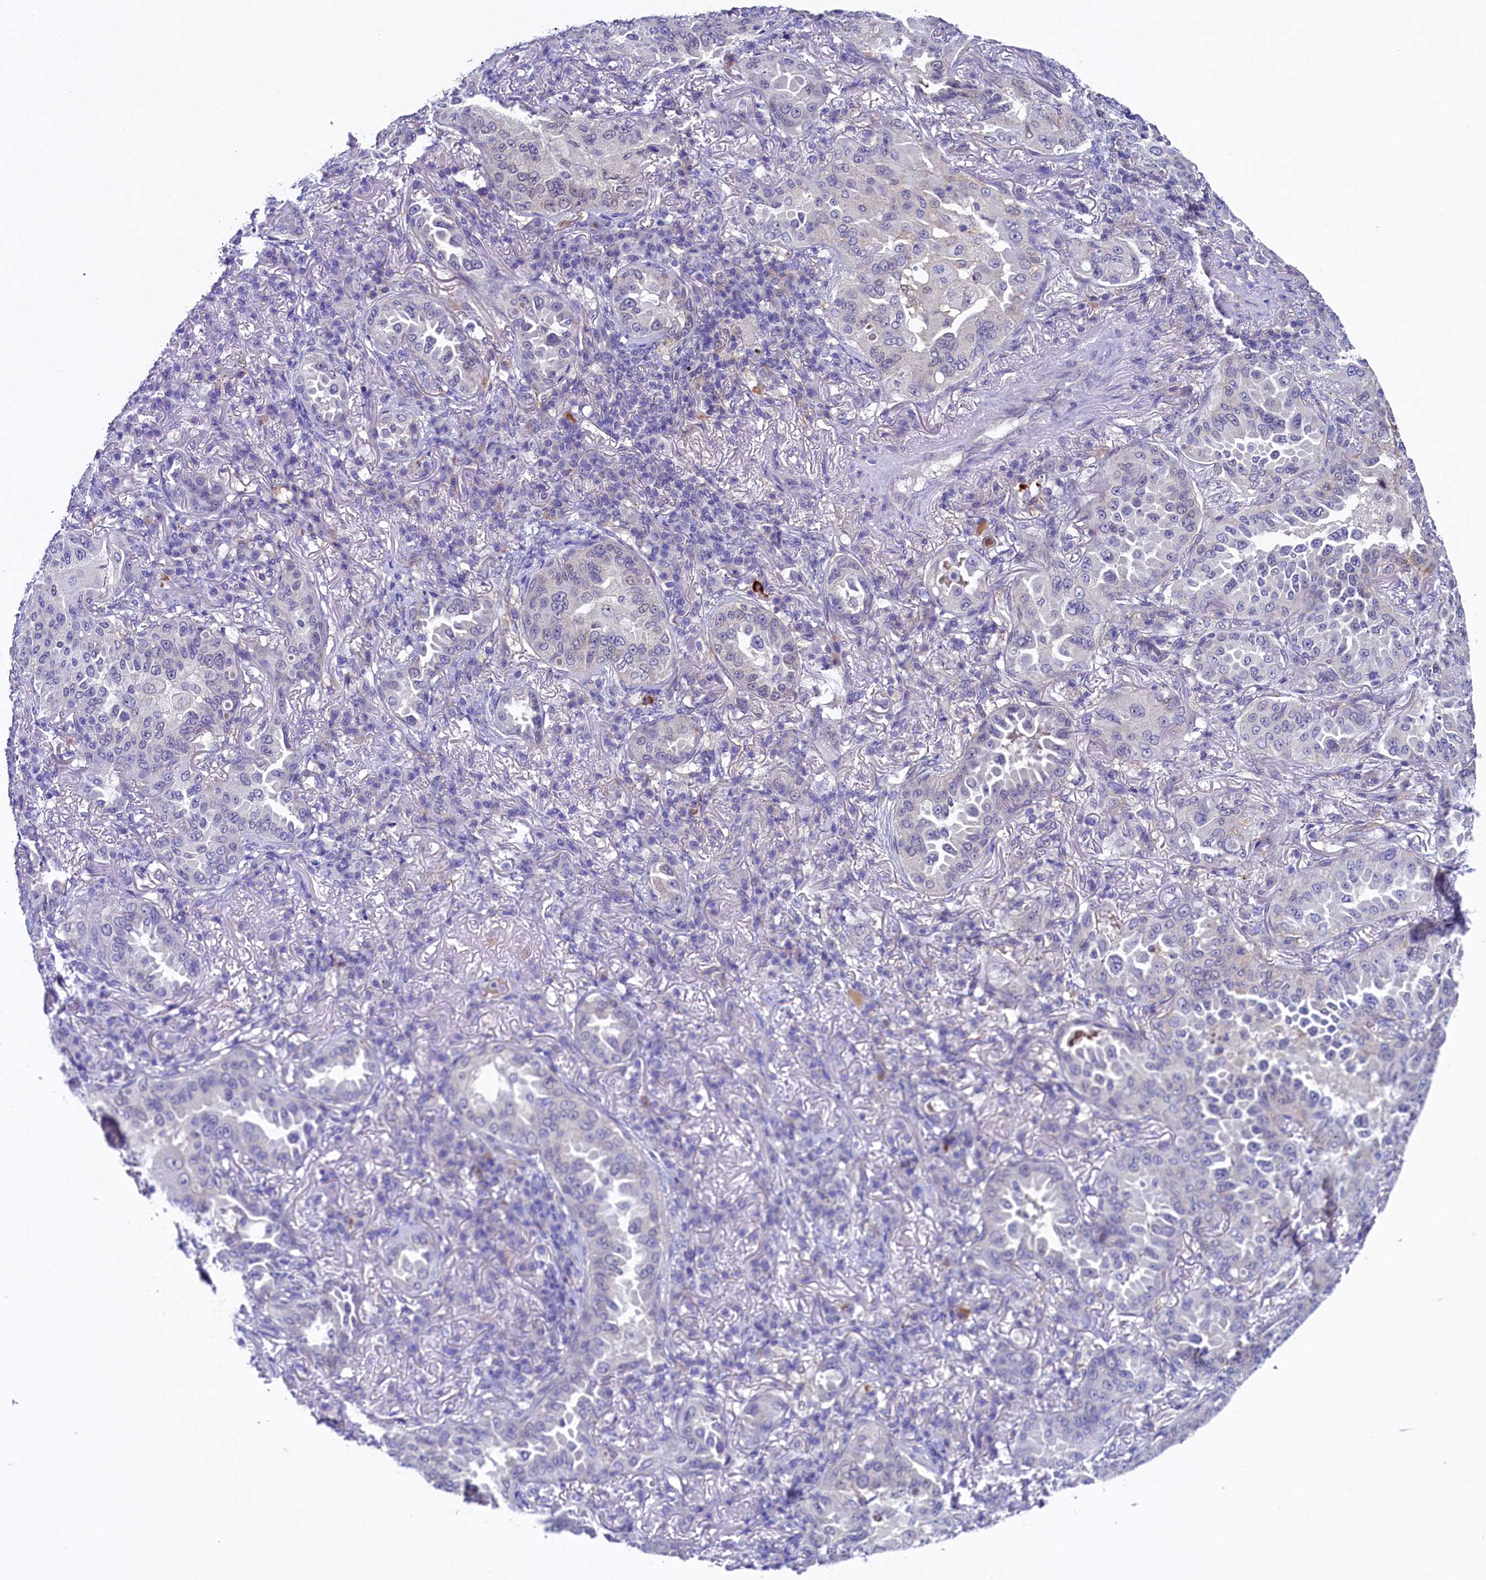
{"staining": {"intensity": "negative", "quantity": "none", "location": "none"}, "tissue": "lung cancer", "cell_type": "Tumor cells", "image_type": "cancer", "snomed": [{"axis": "morphology", "description": "Adenocarcinoma, NOS"}, {"axis": "topography", "description": "Lung"}], "caption": "DAB immunohistochemical staining of human lung cancer (adenocarcinoma) demonstrates no significant expression in tumor cells.", "gene": "FLYWCH2", "patient": {"sex": "female", "age": 69}}